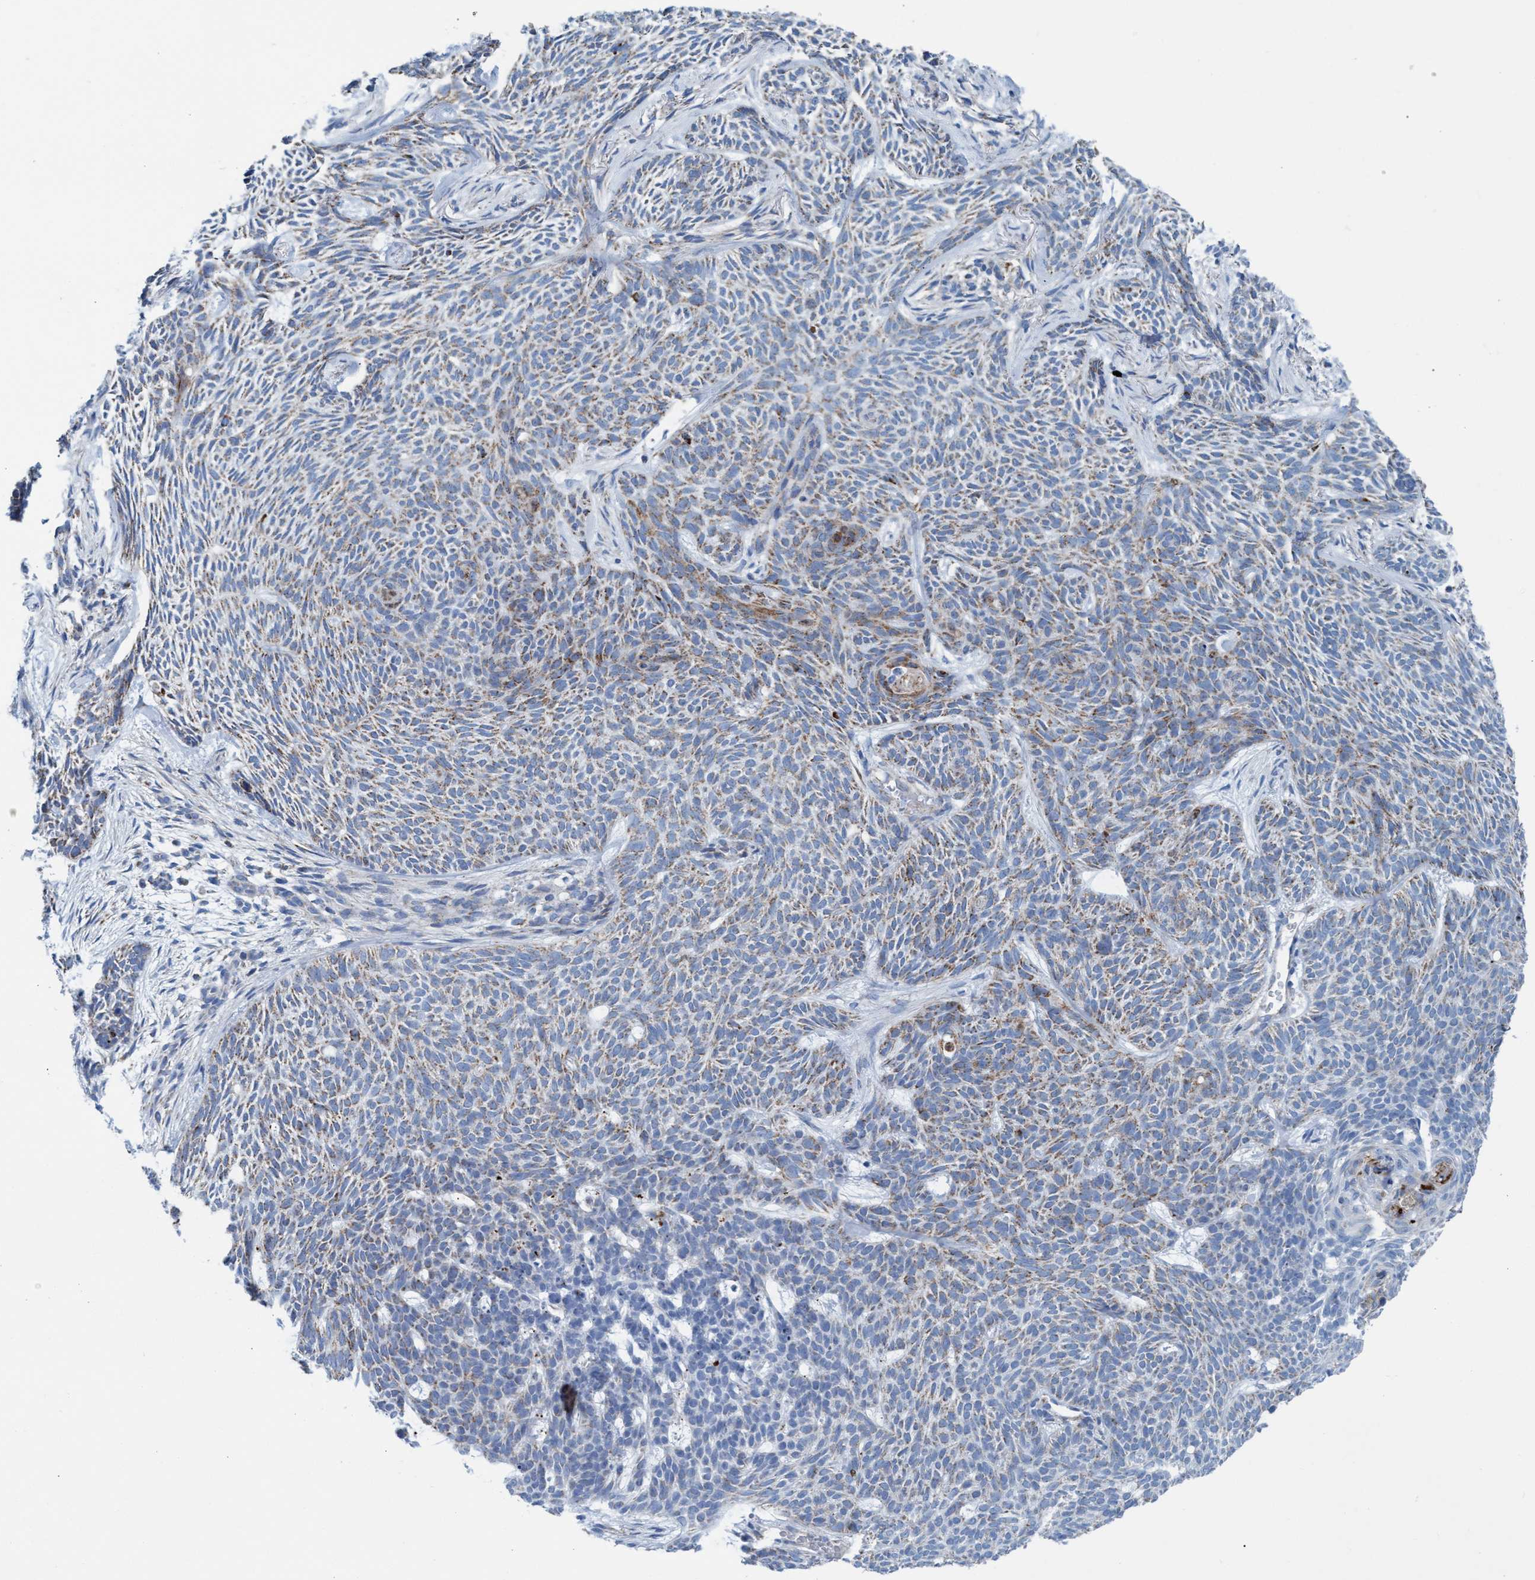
{"staining": {"intensity": "moderate", "quantity": "25%-75%", "location": "cytoplasmic/membranous"}, "tissue": "skin cancer", "cell_type": "Tumor cells", "image_type": "cancer", "snomed": [{"axis": "morphology", "description": "Basal cell carcinoma"}, {"axis": "topography", "description": "Skin"}], "caption": "Brown immunohistochemical staining in skin cancer shows moderate cytoplasmic/membranous expression in approximately 25%-75% of tumor cells.", "gene": "GGA3", "patient": {"sex": "female", "age": 59}}